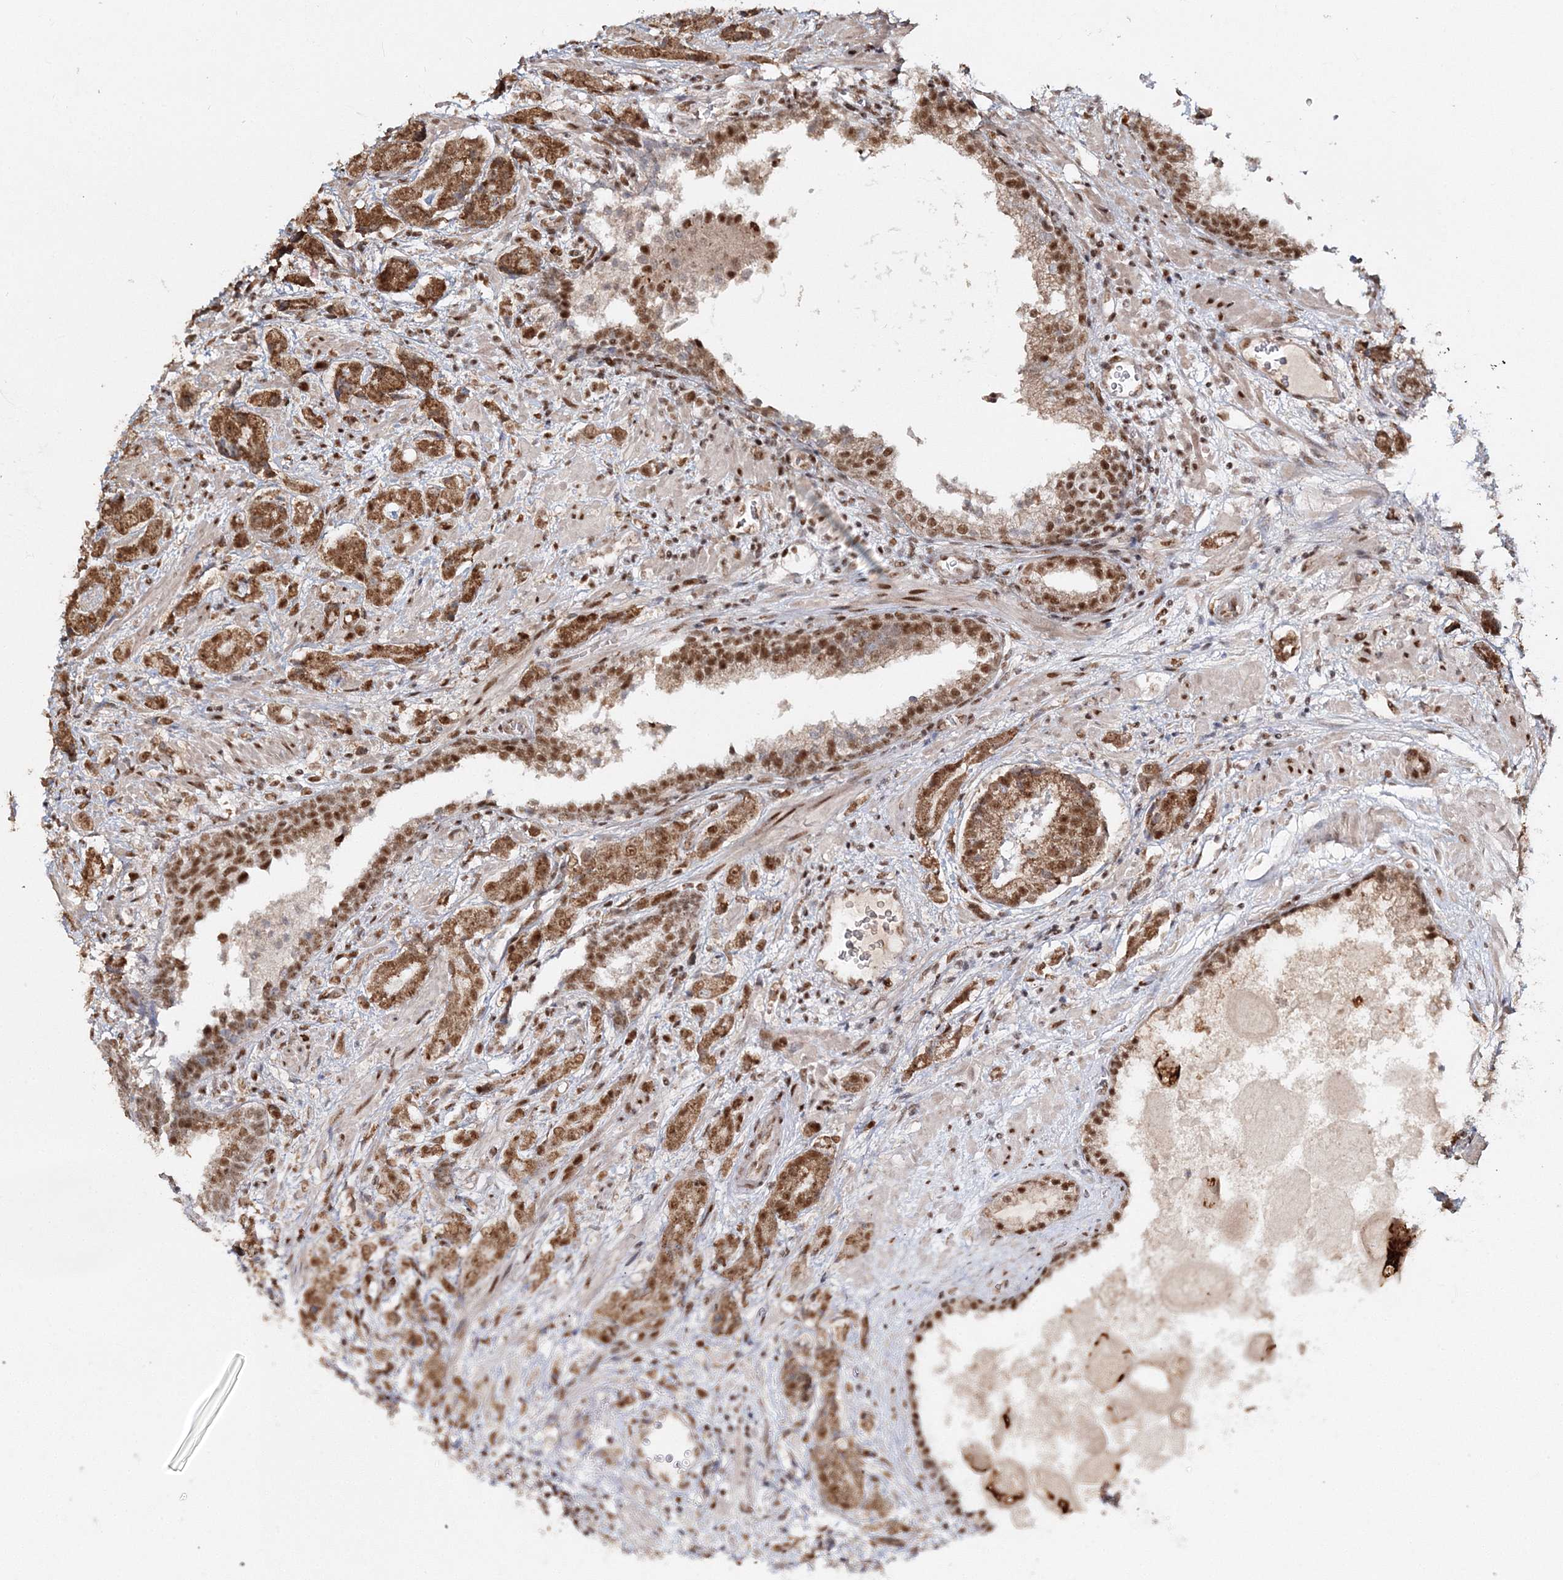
{"staining": {"intensity": "strong", "quantity": ">75%", "location": "cytoplasmic/membranous,nuclear"}, "tissue": "prostate cancer", "cell_type": "Tumor cells", "image_type": "cancer", "snomed": [{"axis": "morphology", "description": "Adenocarcinoma, High grade"}, {"axis": "topography", "description": "Prostate"}], "caption": "IHC image of neoplastic tissue: prostate cancer (adenocarcinoma (high-grade)) stained using IHC exhibits high levels of strong protein expression localized specifically in the cytoplasmic/membranous and nuclear of tumor cells, appearing as a cytoplasmic/membranous and nuclear brown color.", "gene": "QRICH1", "patient": {"sex": "male", "age": 57}}